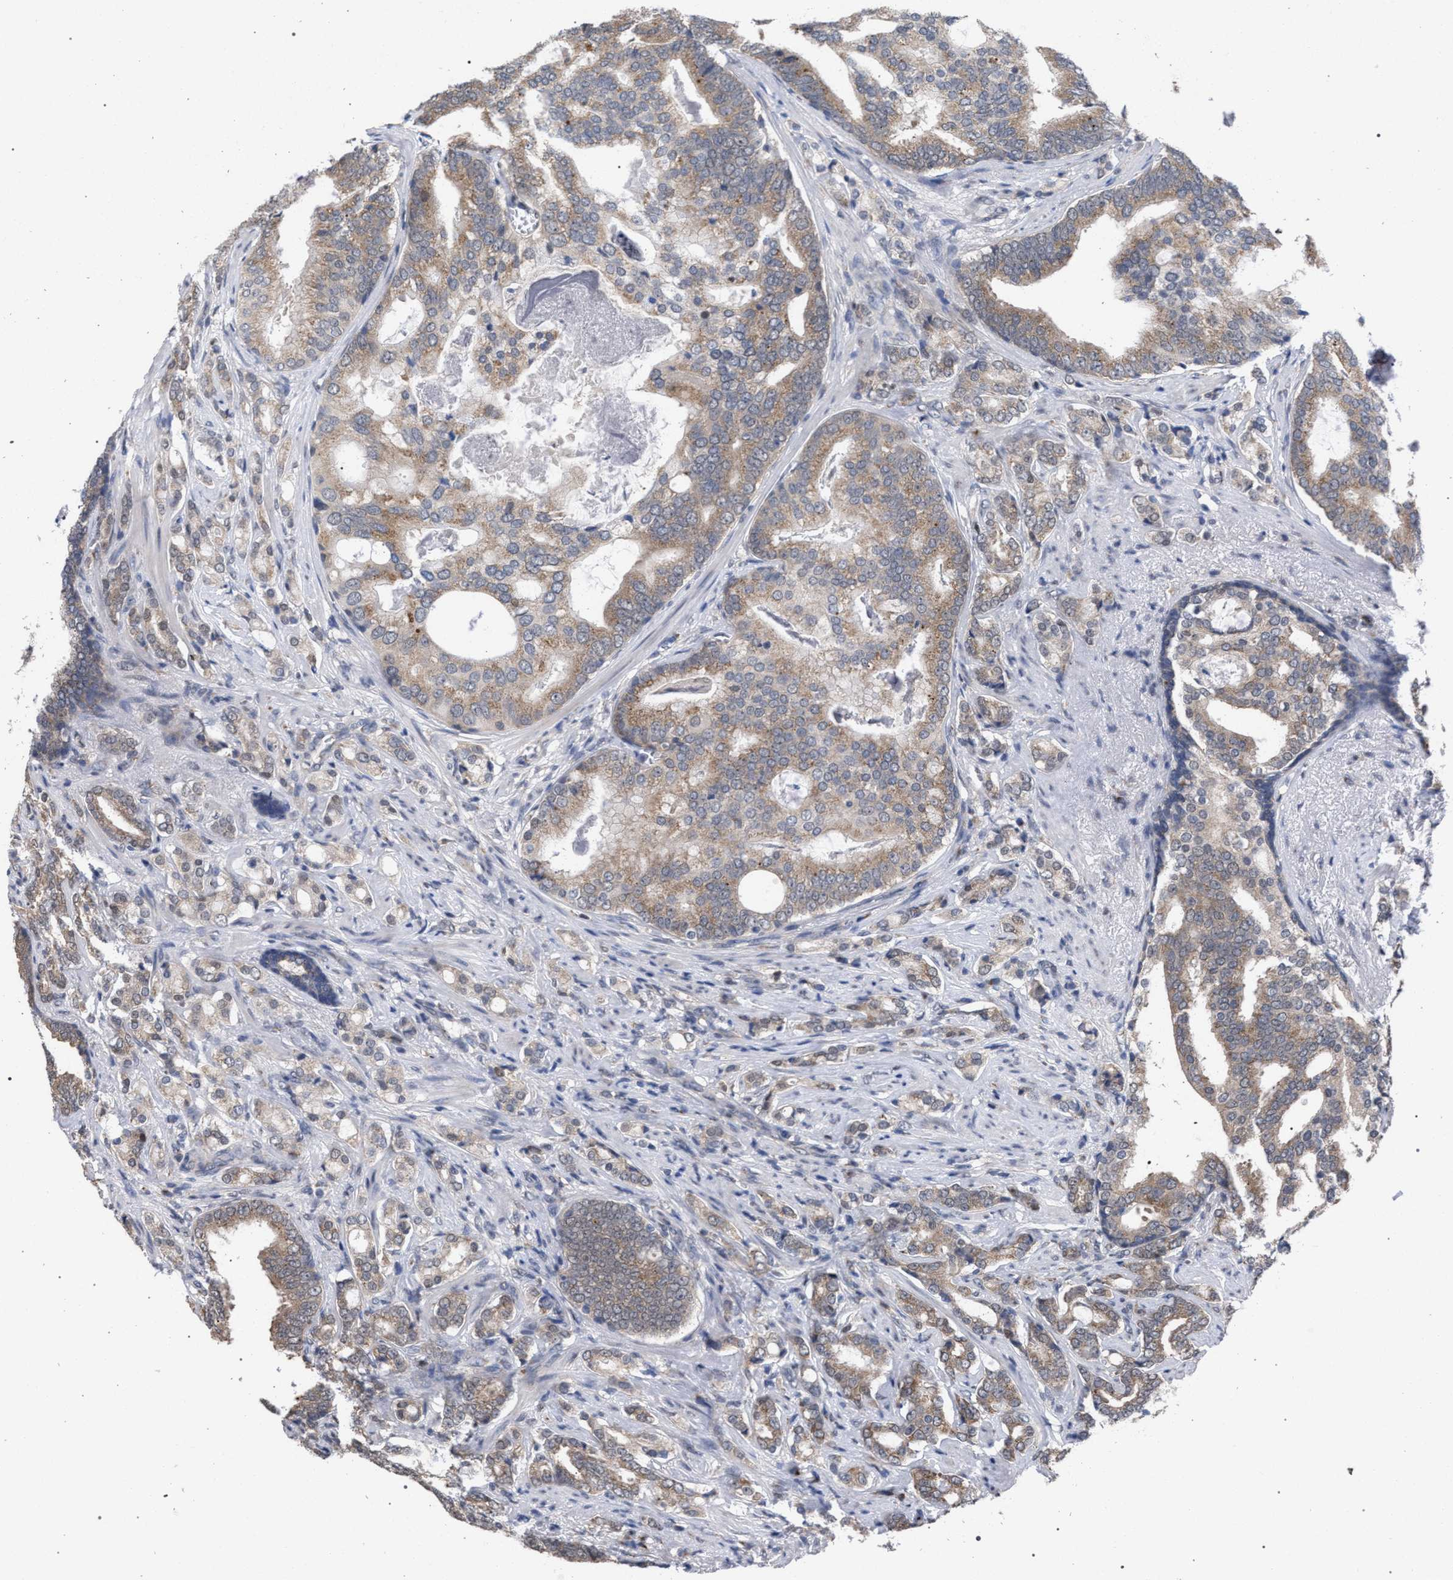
{"staining": {"intensity": "weak", "quantity": ">75%", "location": "cytoplasmic/membranous"}, "tissue": "prostate cancer", "cell_type": "Tumor cells", "image_type": "cancer", "snomed": [{"axis": "morphology", "description": "Adenocarcinoma, Low grade"}, {"axis": "topography", "description": "Prostate"}], "caption": "A histopathology image of prostate cancer stained for a protein reveals weak cytoplasmic/membranous brown staining in tumor cells. The staining is performed using DAB brown chromogen to label protein expression. The nuclei are counter-stained blue using hematoxylin.", "gene": "GOLGA2", "patient": {"sex": "male", "age": 58}}